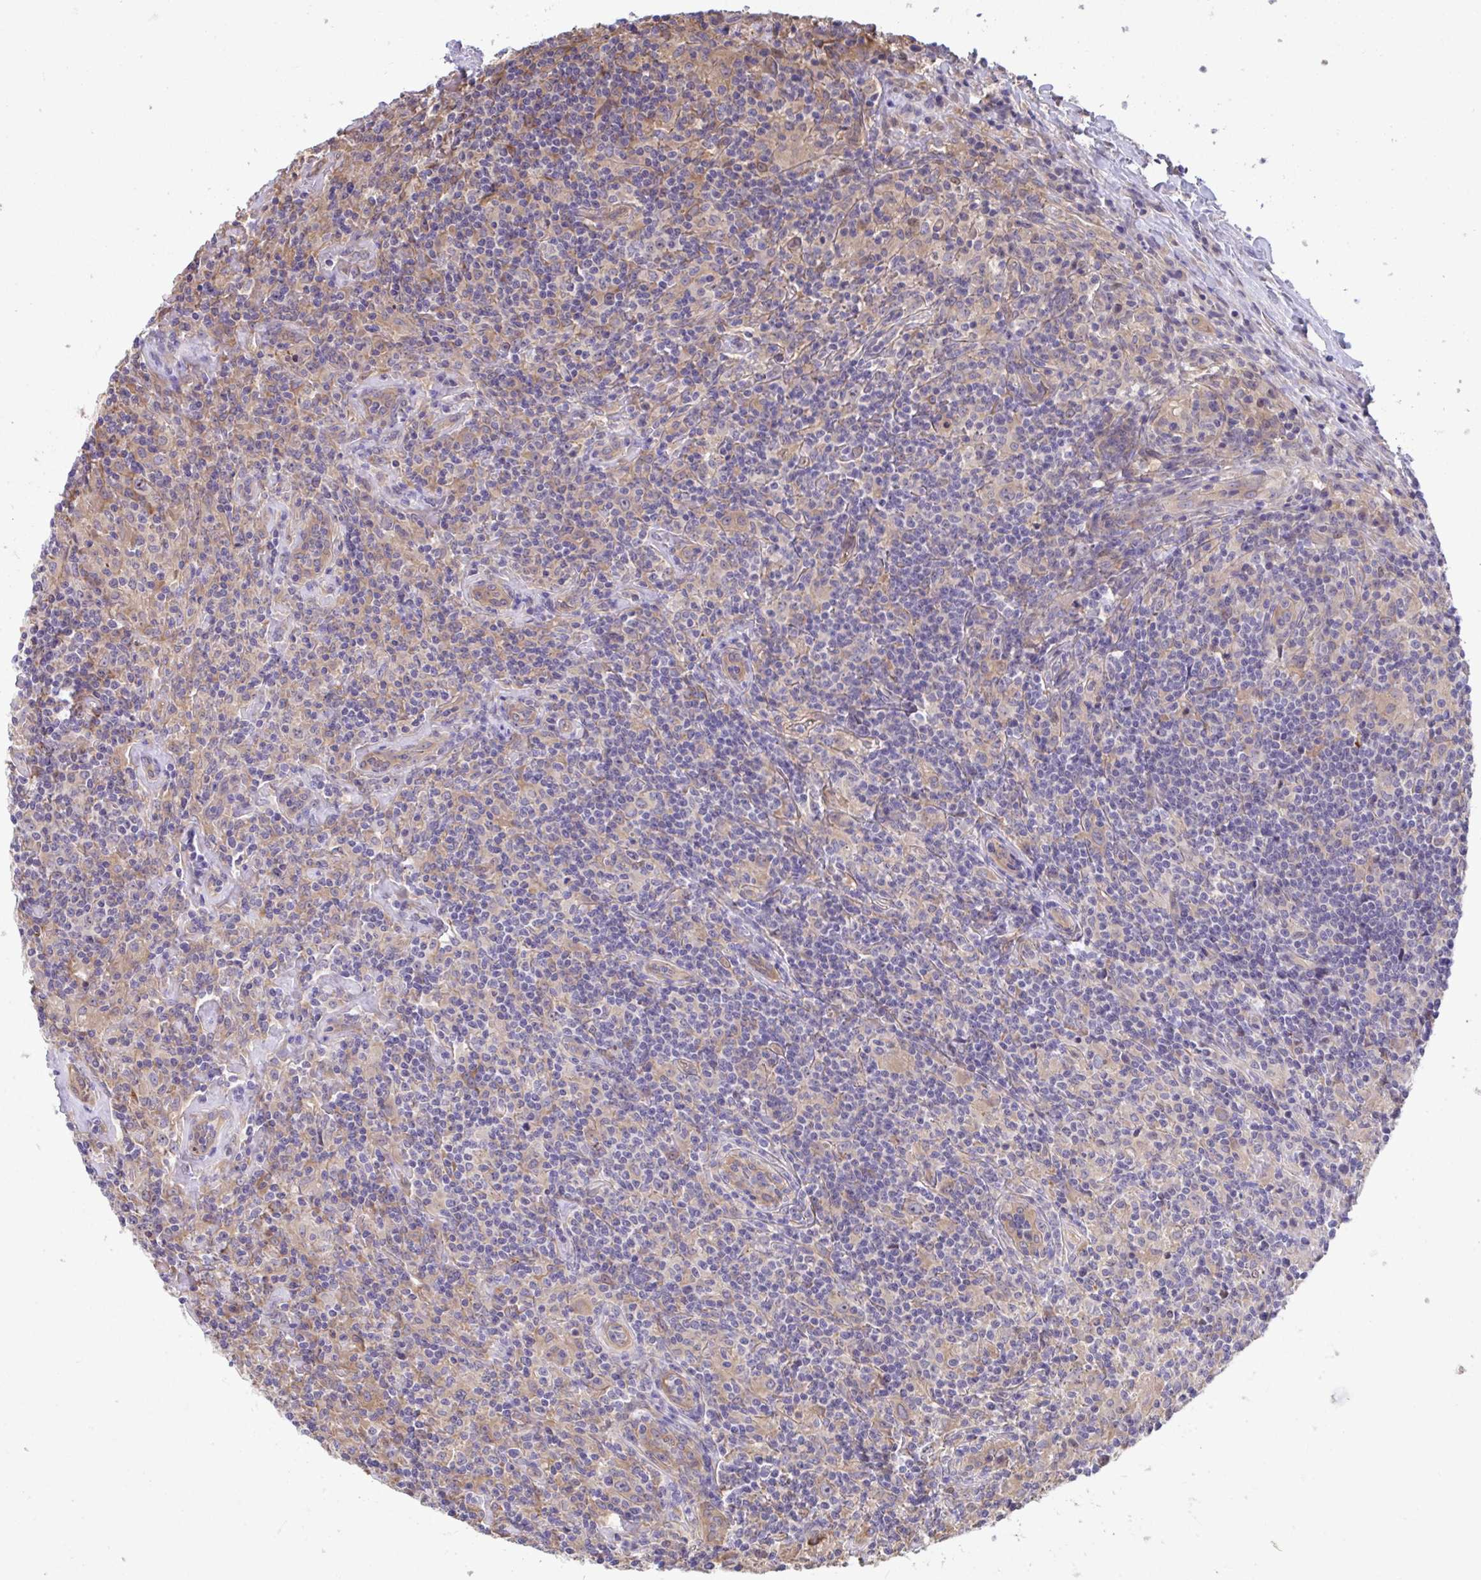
{"staining": {"intensity": "negative", "quantity": "none", "location": "none"}, "tissue": "lymphoma", "cell_type": "Tumor cells", "image_type": "cancer", "snomed": [{"axis": "morphology", "description": "Hodgkin's disease, NOS"}, {"axis": "morphology", "description": "Hodgkin's lymphoma, nodular sclerosis"}, {"axis": "topography", "description": "Lymph node"}], "caption": "Tumor cells show no significant protein expression in Hodgkin's lymphoma, nodular sclerosis.", "gene": "CENPQ", "patient": {"sex": "female", "age": 10}}